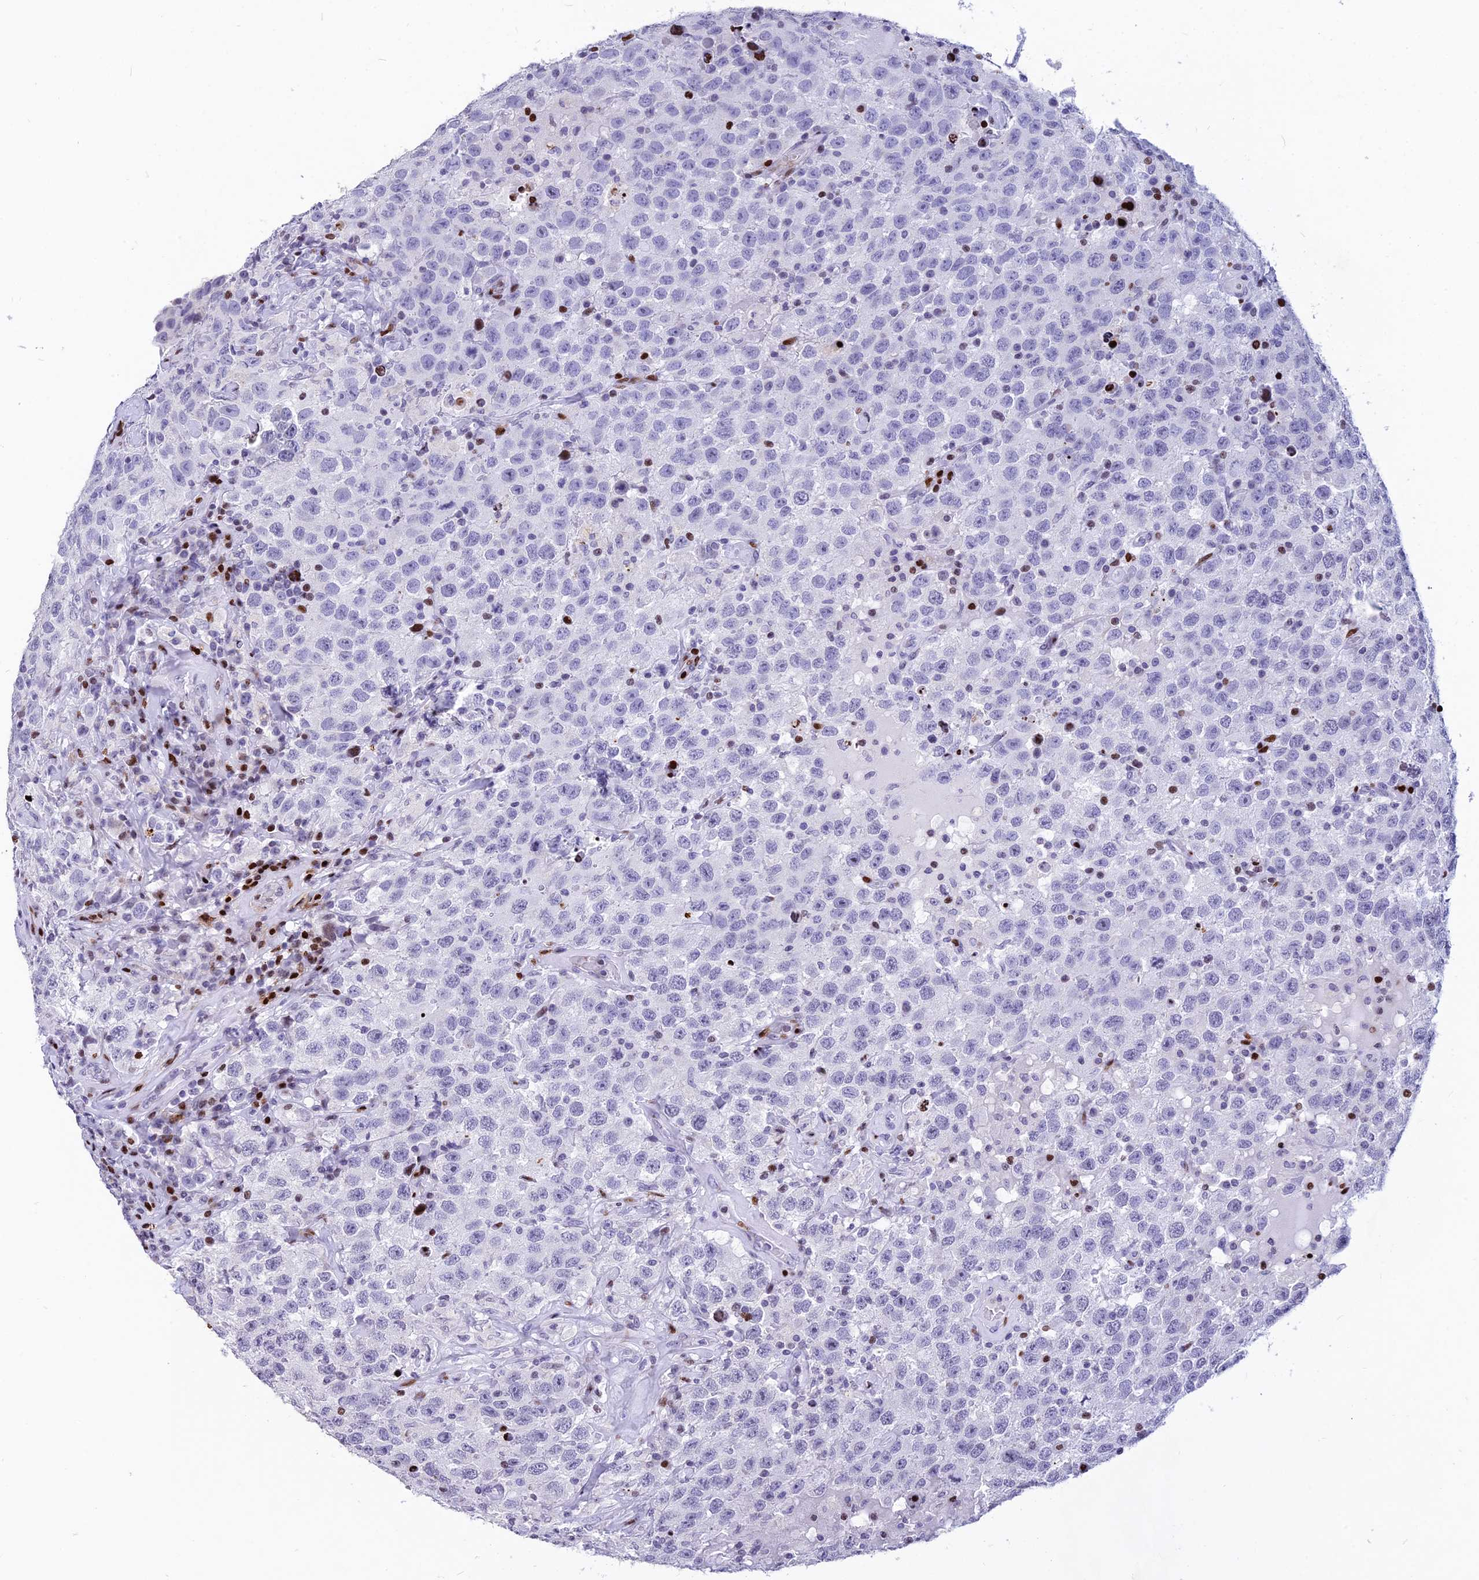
{"staining": {"intensity": "negative", "quantity": "none", "location": "none"}, "tissue": "testis cancer", "cell_type": "Tumor cells", "image_type": "cancer", "snomed": [{"axis": "morphology", "description": "Seminoma, NOS"}, {"axis": "topography", "description": "Testis"}], "caption": "Testis seminoma stained for a protein using immunohistochemistry reveals no positivity tumor cells.", "gene": "PRPS1", "patient": {"sex": "male", "age": 41}}